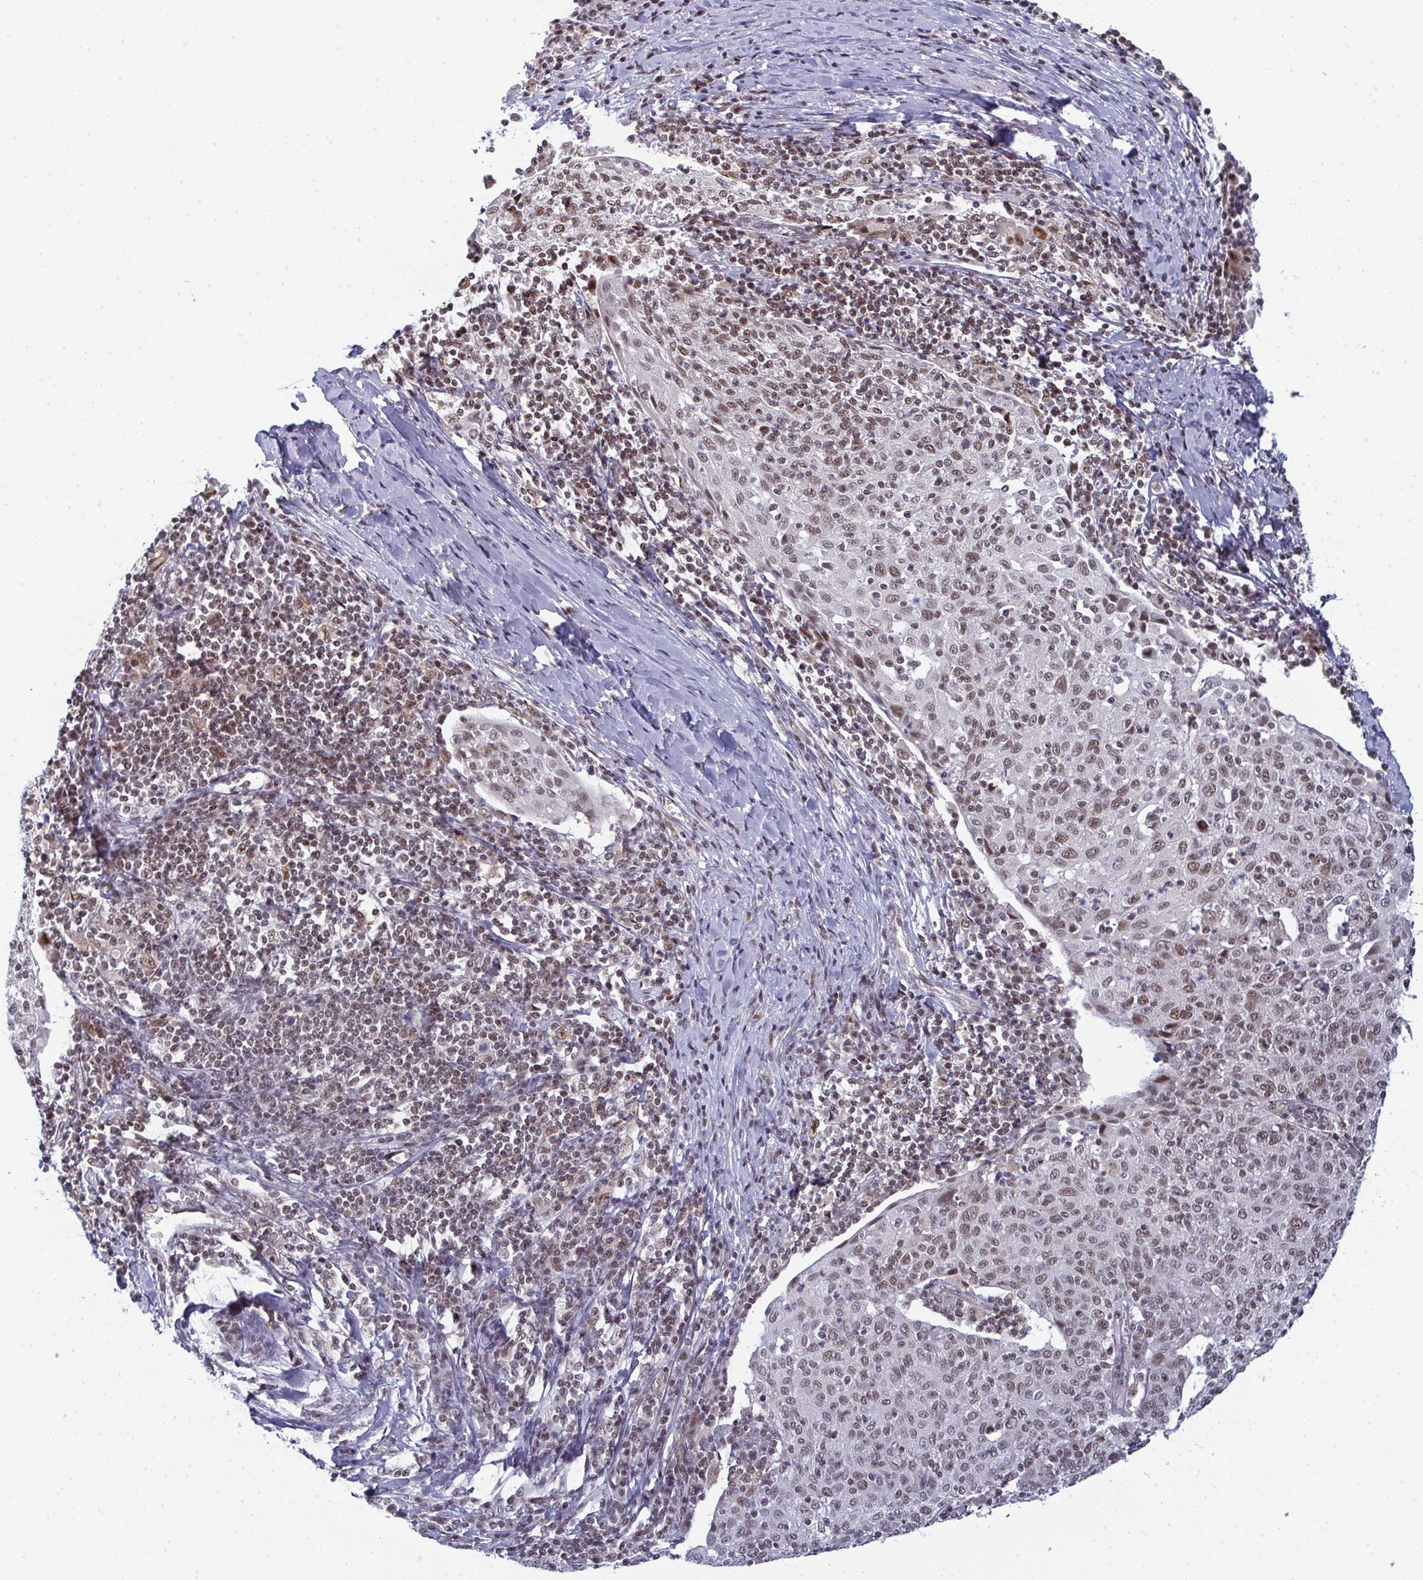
{"staining": {"intensity": "moderate", "quantity": ">75%", "location": "nuclear"}, "tissue": "cervical cancer", "cell_type": "Tumor cells", "image_type": "cancer", "snomed": [{"axis": "morphology", "description": "Squamous cell carcinoma, NOS"}, {"axis": "topography", "description": "Cervix"}], "caption": "IHC of cervical cancer shows medium levels of moderate nuclear expression in approximately >75% of tumor cells. The staining was performed using DAB (3,3'-diaminobenzidine), with brown indicating positive protein expression. Nuclei are stained blue with hematoxylin.", "gene": "ATF1", "patient": {"sex": "female", "age": 52}}